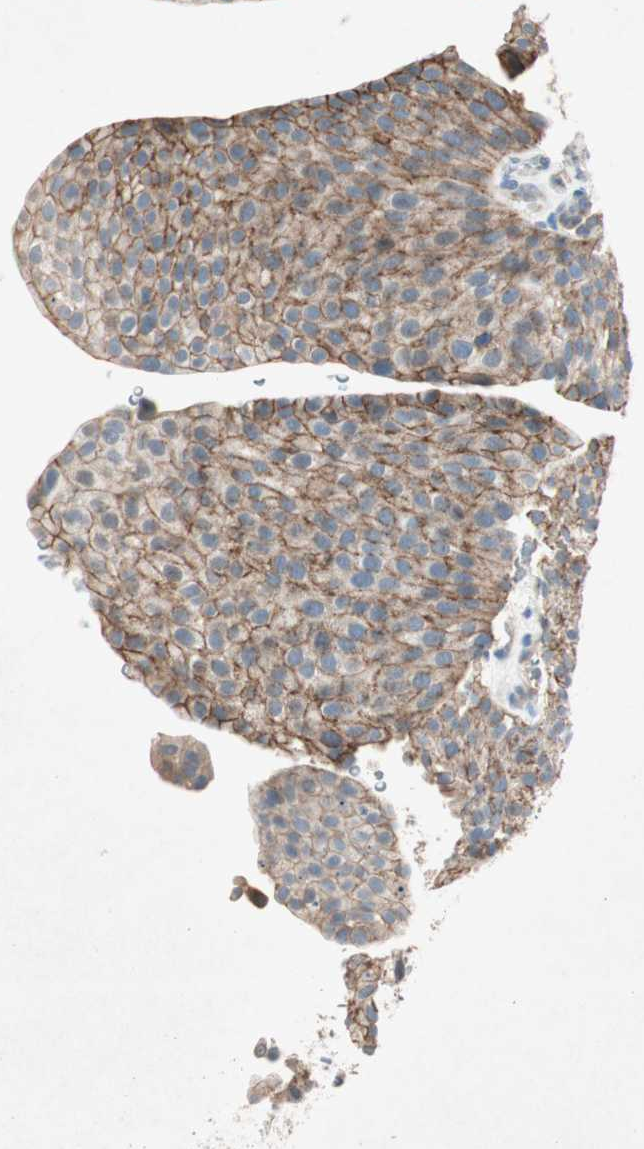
{"staining": {"intensity": "moderate", "quantity": ">75%", "location": "cytoplasmic/membranous"}, "tissue": "urothelial cancer", "cell_type": "Tumor cells", "image_type": "cancer", "snomed": [{"axis": "morphology", "description": "Urothelial carcinoma, Low grade"}, {"axis": "topography", "description": "Smooth muscle"}, {"axis": "topography", "description": "Urinary bladder"}], "caption": "The histopathology image exhibits immunohistochemical staining of urothelial carcinoma (low-grade). There is moderate cytoplasmic/membranous staining is appreciated in about >75% of tumor cells.", "gene": "NKAIN1", "patient": {"sex": "male", "age": 60}}